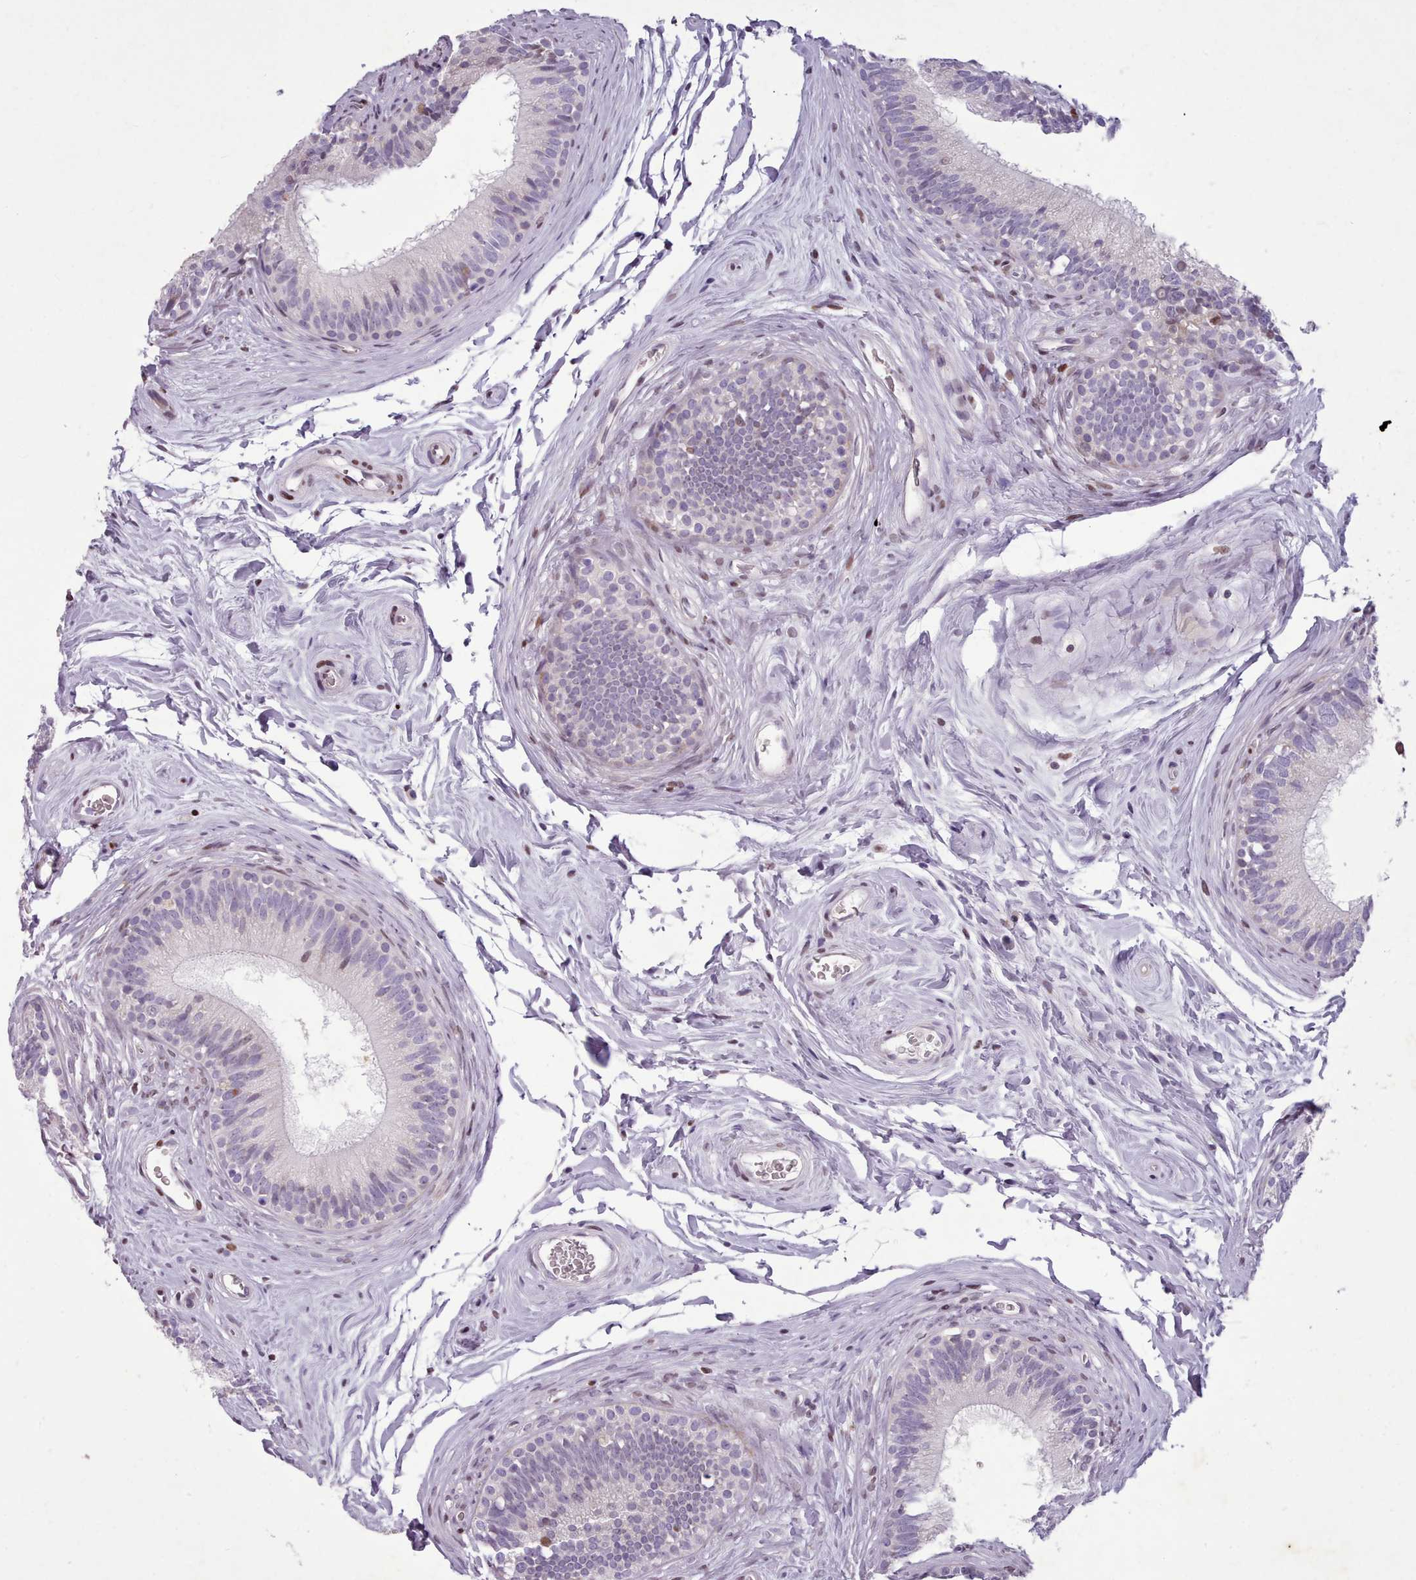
{"staining": {"intensity": "moderate", "quantity": "<25%", "location": "cytoplasmic/membranous"}, "tissue": "epididymis", "cell_type": "Glandular cells", "image_type": "normal", "snomed": [{"axis": "morphology", "description": "Normal tissue, NOS"}, {"axis": "topography", "description": "Epididymis"}], "caption": "A brown stain shows moderate cytoplasmic/membranous expression of a protein in glandular cells of normal human epididymis.", "gene": "KCNT2", "patient": {"sex": "male", "age": 33}}